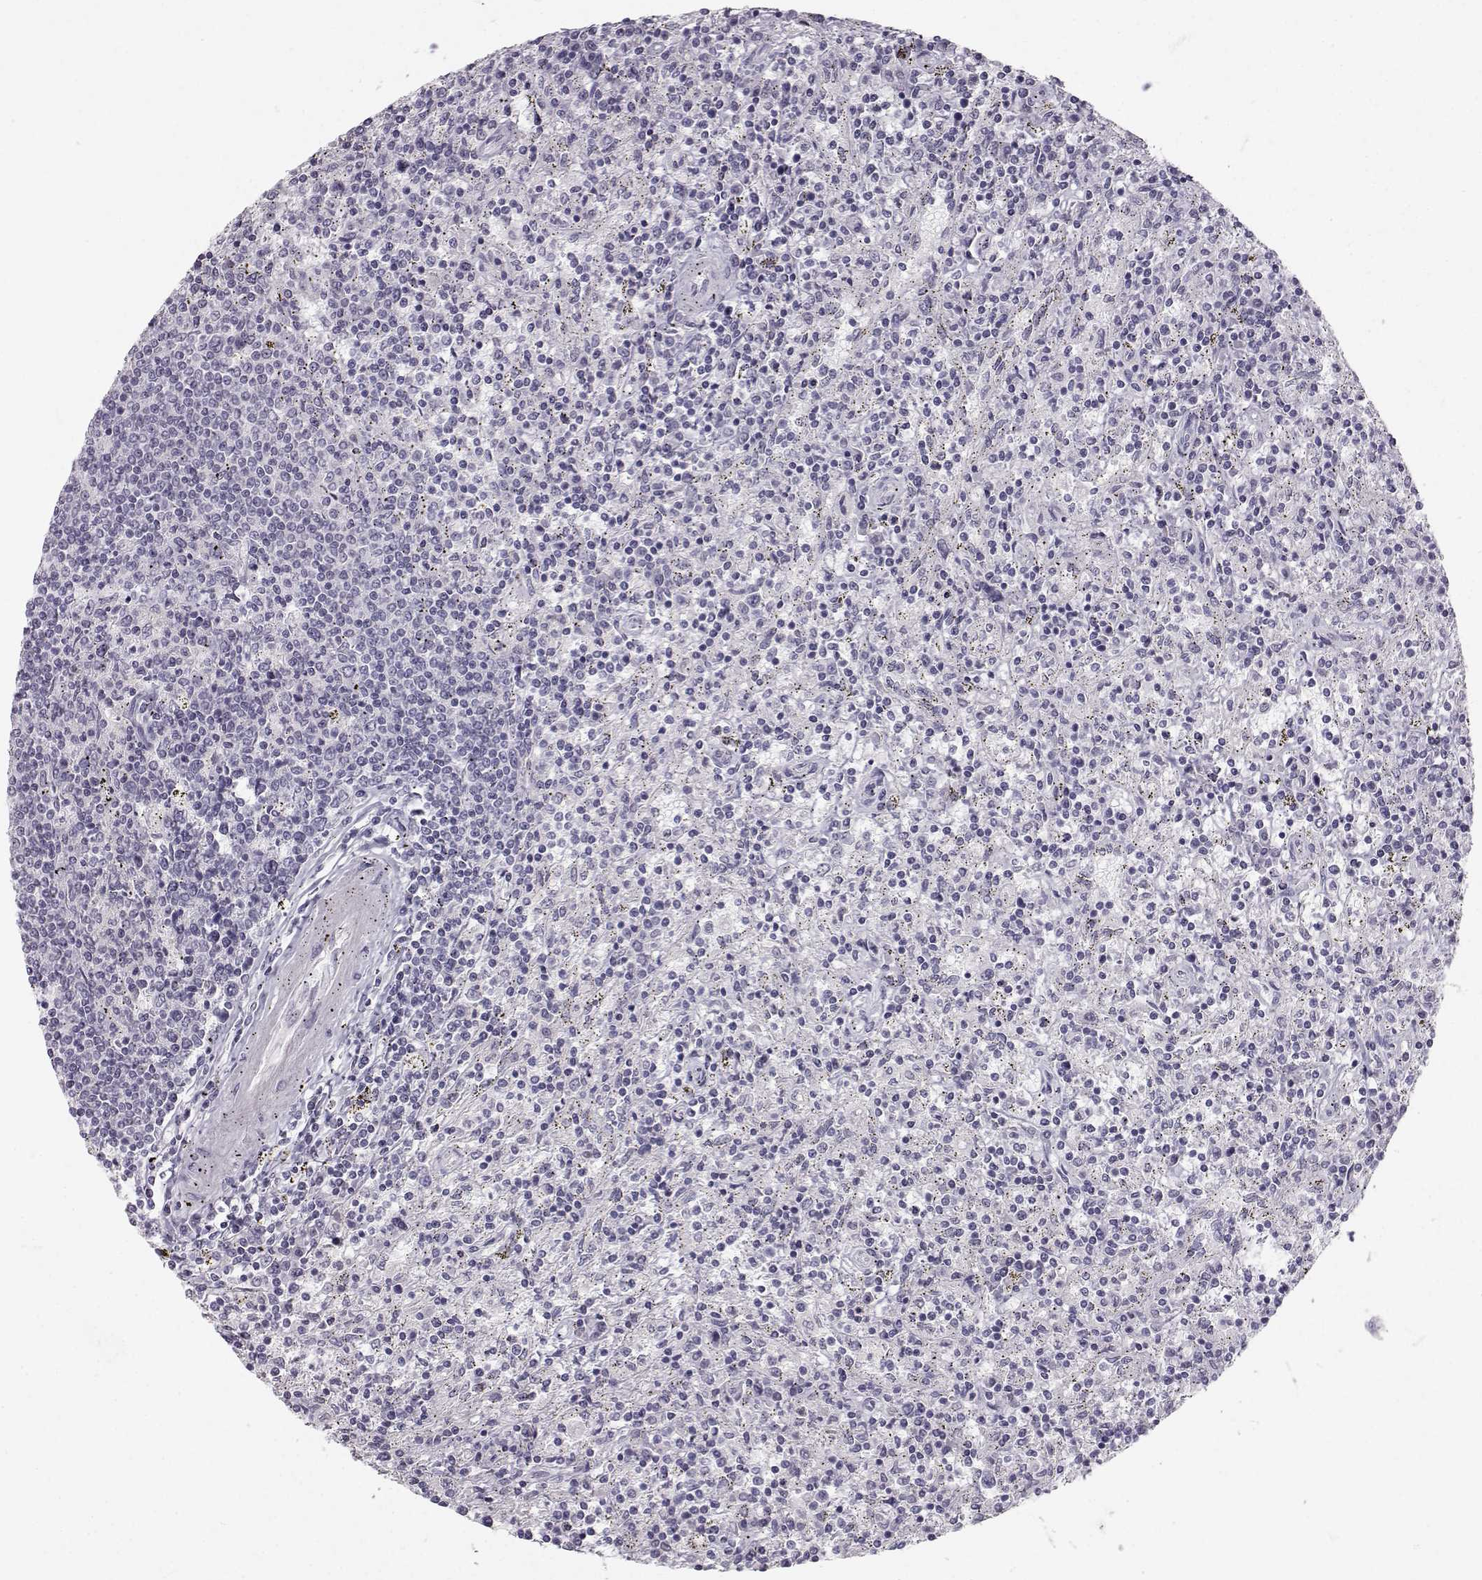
{"staining": {"intensity": "negative", "quantity": "none", "location": "none"}, "tissue": "lymphoma", "cell_type": "Tumor cells", "image_type": "cancer", "snomed": [{"axis": "morphology", "description": "Malignant lymphoma, non-Hodgkin's type, Low grade"}, {"axis": "topography", "description": "Spleen"}], "caption": "Tumor cells show no significant positivity in malignant lymphoma, non-Hodgkin's type (low-grade).", "gene": "ZNF185", "patient": {"sex": "male", "age": 62}}